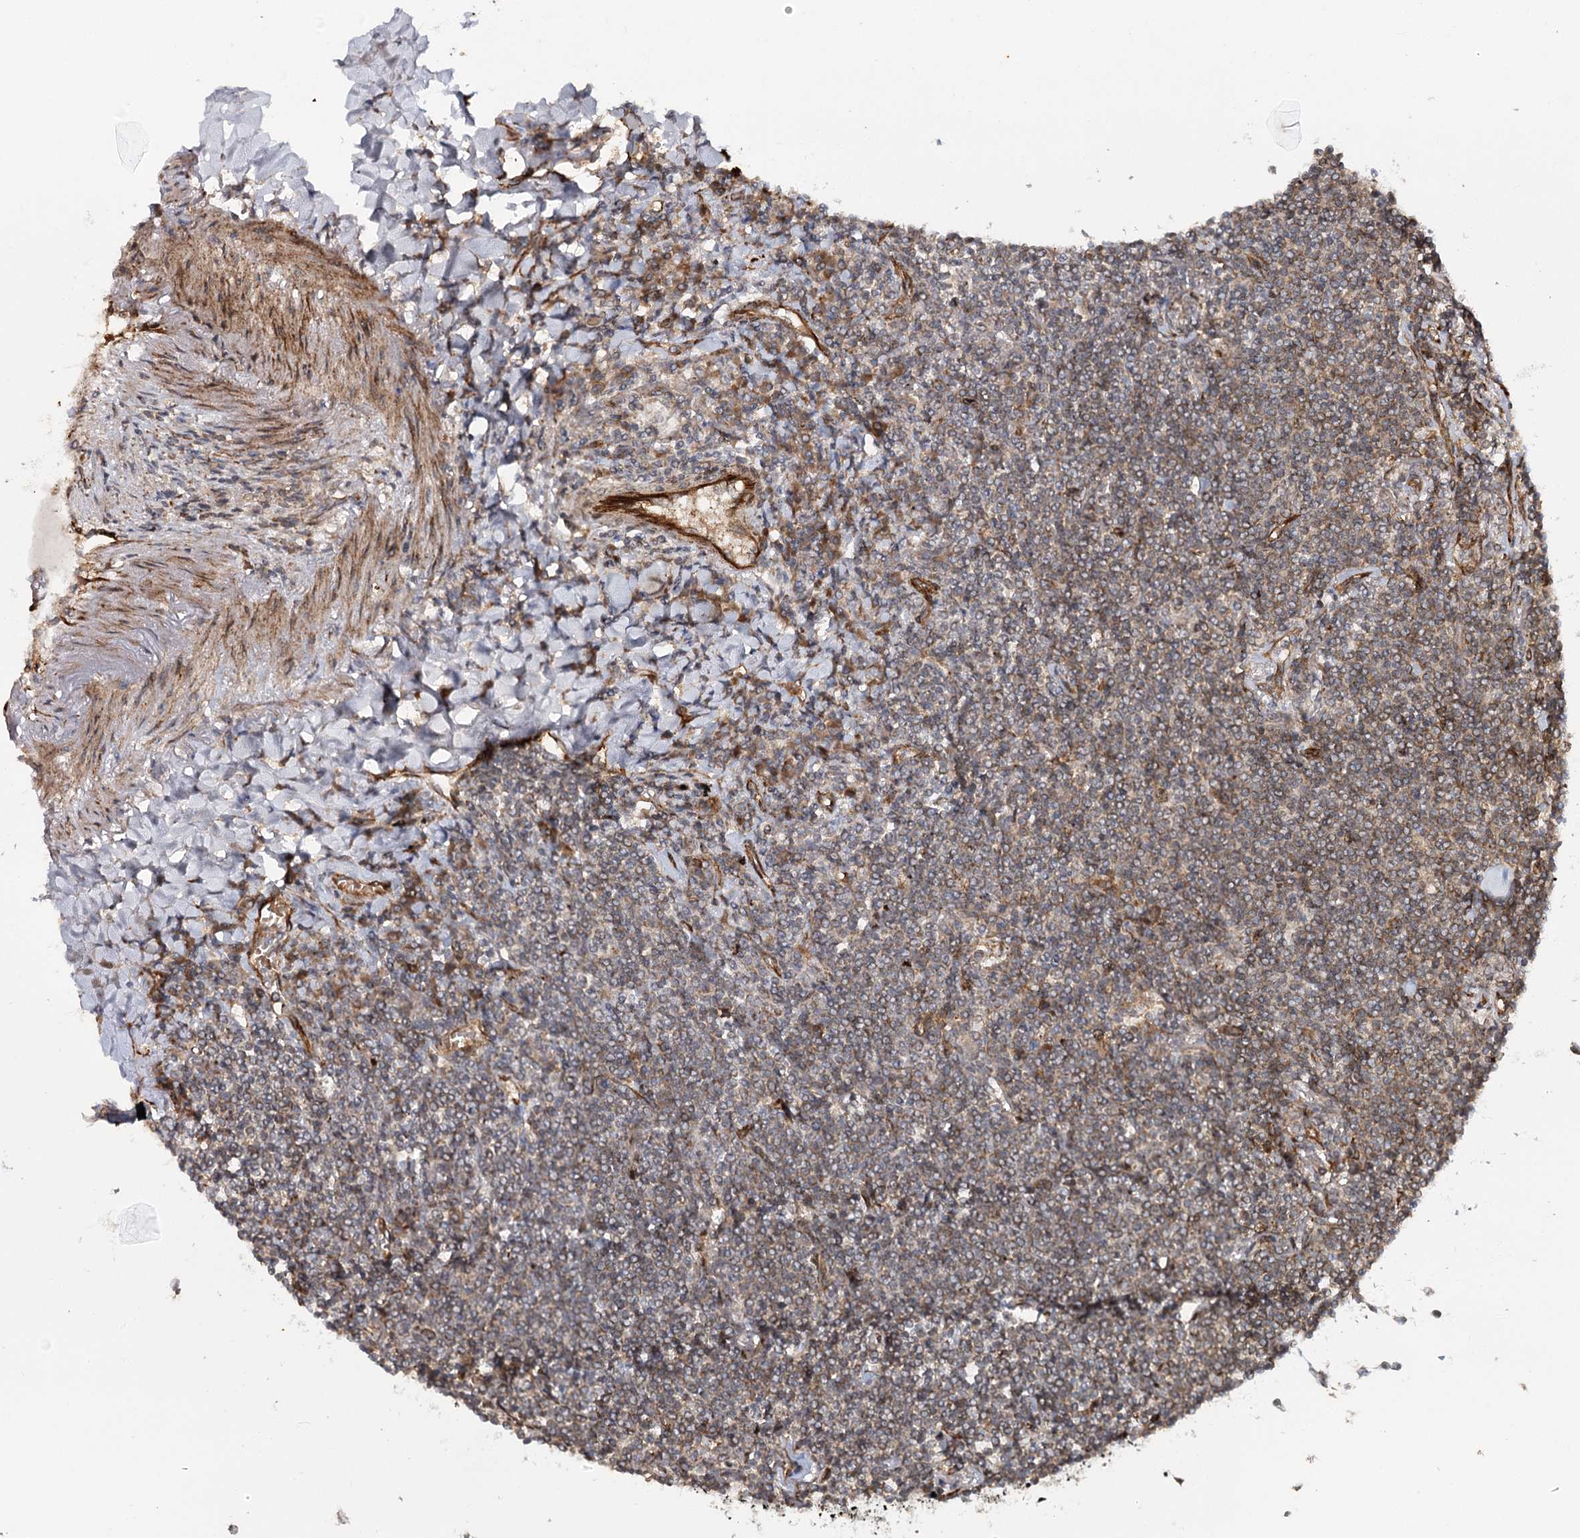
{"staining": {"intensity": "moderate", "quantity": "25%-75%", "location": "cytoplasmic/membranous"}, "tissue": "lymphoma", "cell_type": "Tumor cells", "image_type": "cancer", "snomed": [{"axis": "morphology", "description": "Malignant lymphoma, non-Hodgkin's type, Low grade"}, {"axis": "topography", "description": "Lung"}], "caption": "Protein positivity by IHC demonstrates moderate cytoplasmic/membranous staining in about 25%-75% of tumor cells in lymphoma.", "gene": "MKNK1", "patient": {"sex": "female", "age": 71}}